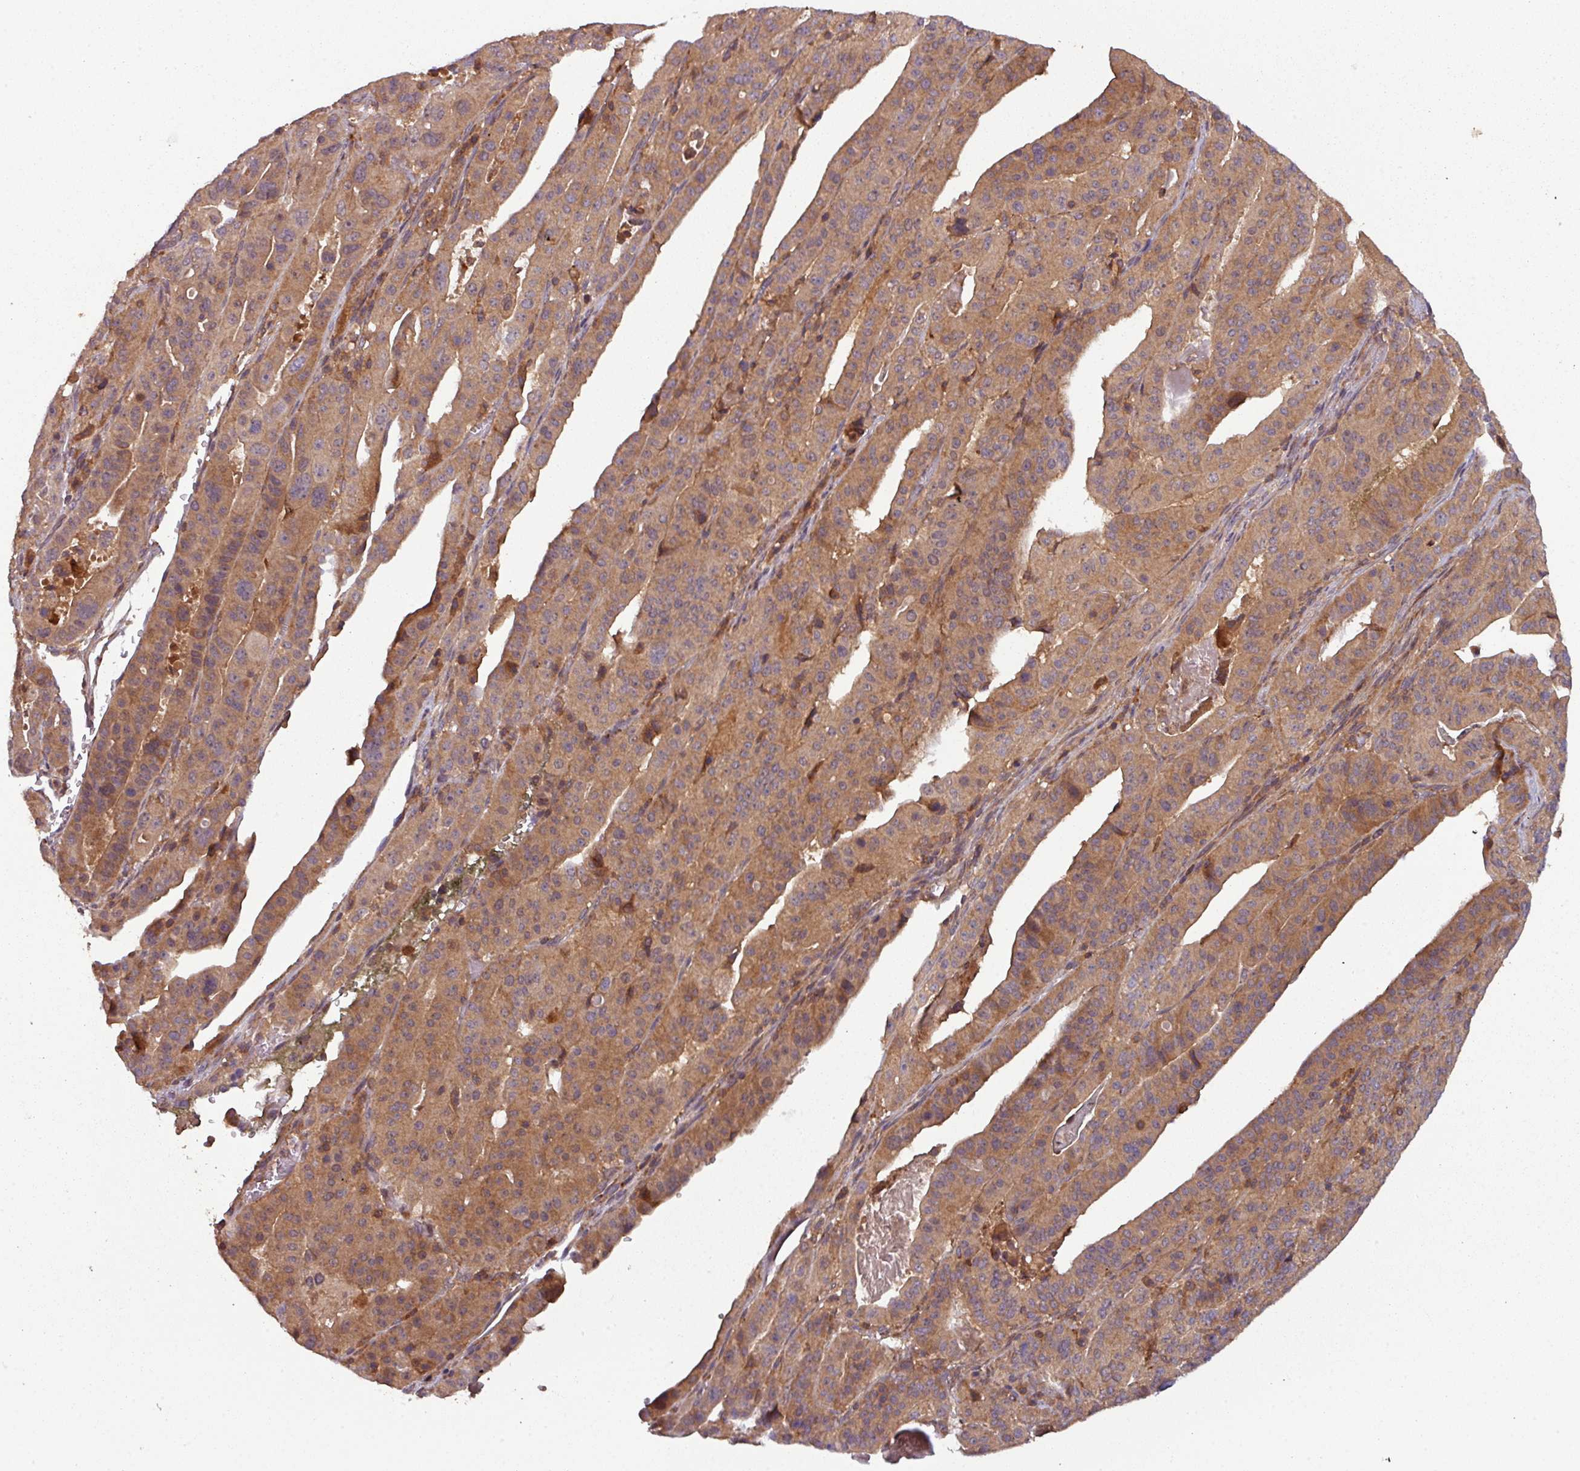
{"staining": {"intensity": "moderate", "quantity": ">75%", "location": "cytoplasmic/membranous"}, "tissue": "stomach cancer", "cell_type": "Tumor cells", "image_type": "cancer", "snomed": [{"axis": "morphology", "description": "Adenocarcinoma, NOS"}, {"axis": "topography", "description": "Stomach"}], "caption": "High-magnification brightfield microscopy of stomach adenocarcinoma stained with DAB (brown) and counterstained with hematoxylin (blue). tumor cells exhibit moderate cytoplasmic/membranous expression is appreciated in approximately>75% of cells. Nuclei are stained in blue.", "gene": "GSKIP", "patient": {"sex": "male", "age": 48}}